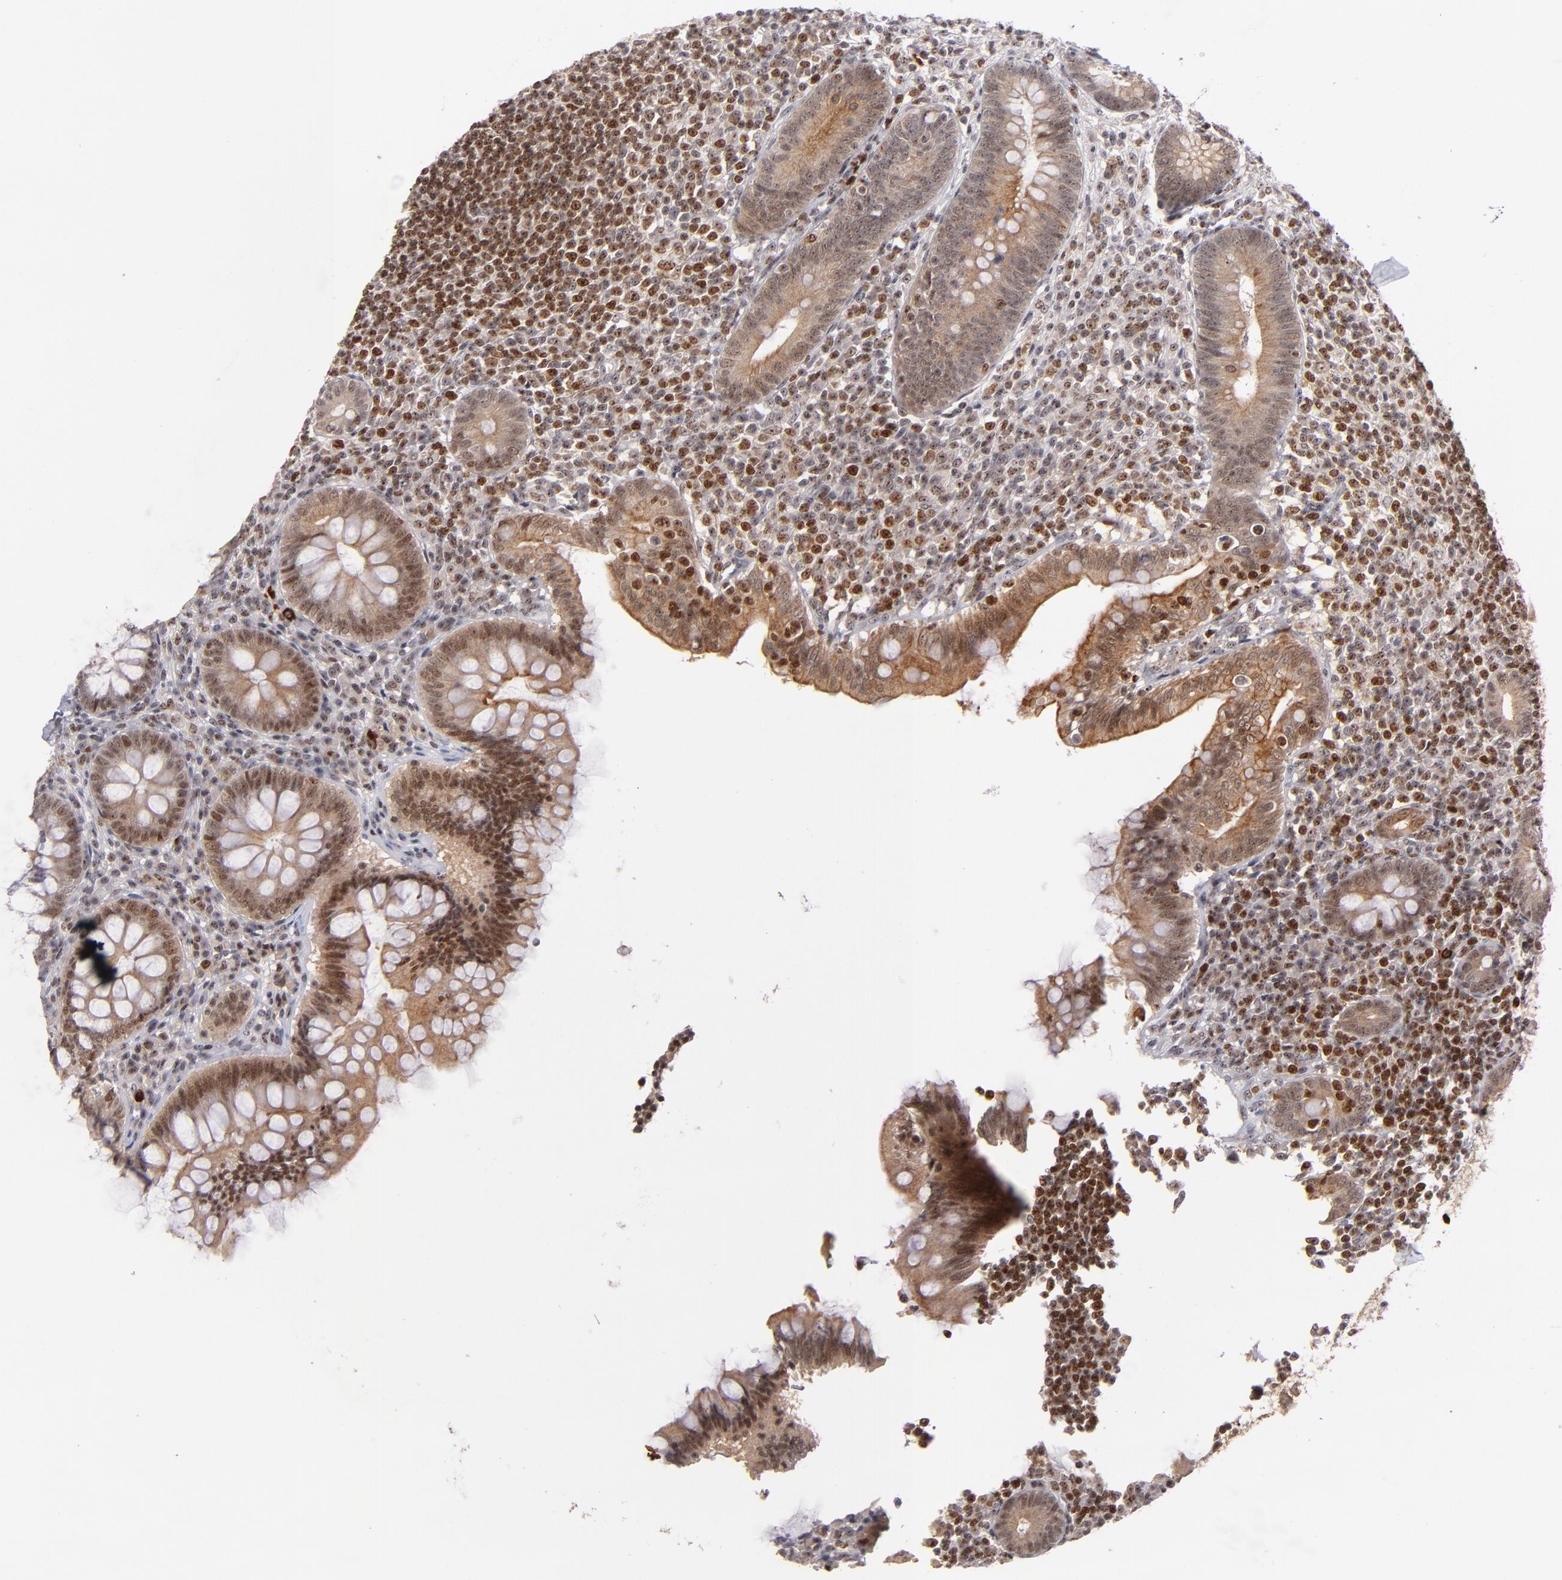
{"staining": {"intensity": "moderate", "quantity": ">75%", "location": "cytoplasmic/membranous"}, "tissue": "appendix", "cell_type": "Glandular cells", "image_type": "normal", "snomed": [{"axis": "morphology", "description": "Normal tissue, NOS"}, {"axis": "topography", "description": "Appendix"}], "caption": "Immunohistochemistry micrograph of unremarkable appendix: appendix stained using immunohistochemistry demonstrates medium levels of moderate protein expression localized specifically in the cytoplasmic/membranous of glandular cells, appearing as a cytoplasmic/membranous brown color.", "gene": "PCNX4", "patient": {"sex": "female", "age": 66}}